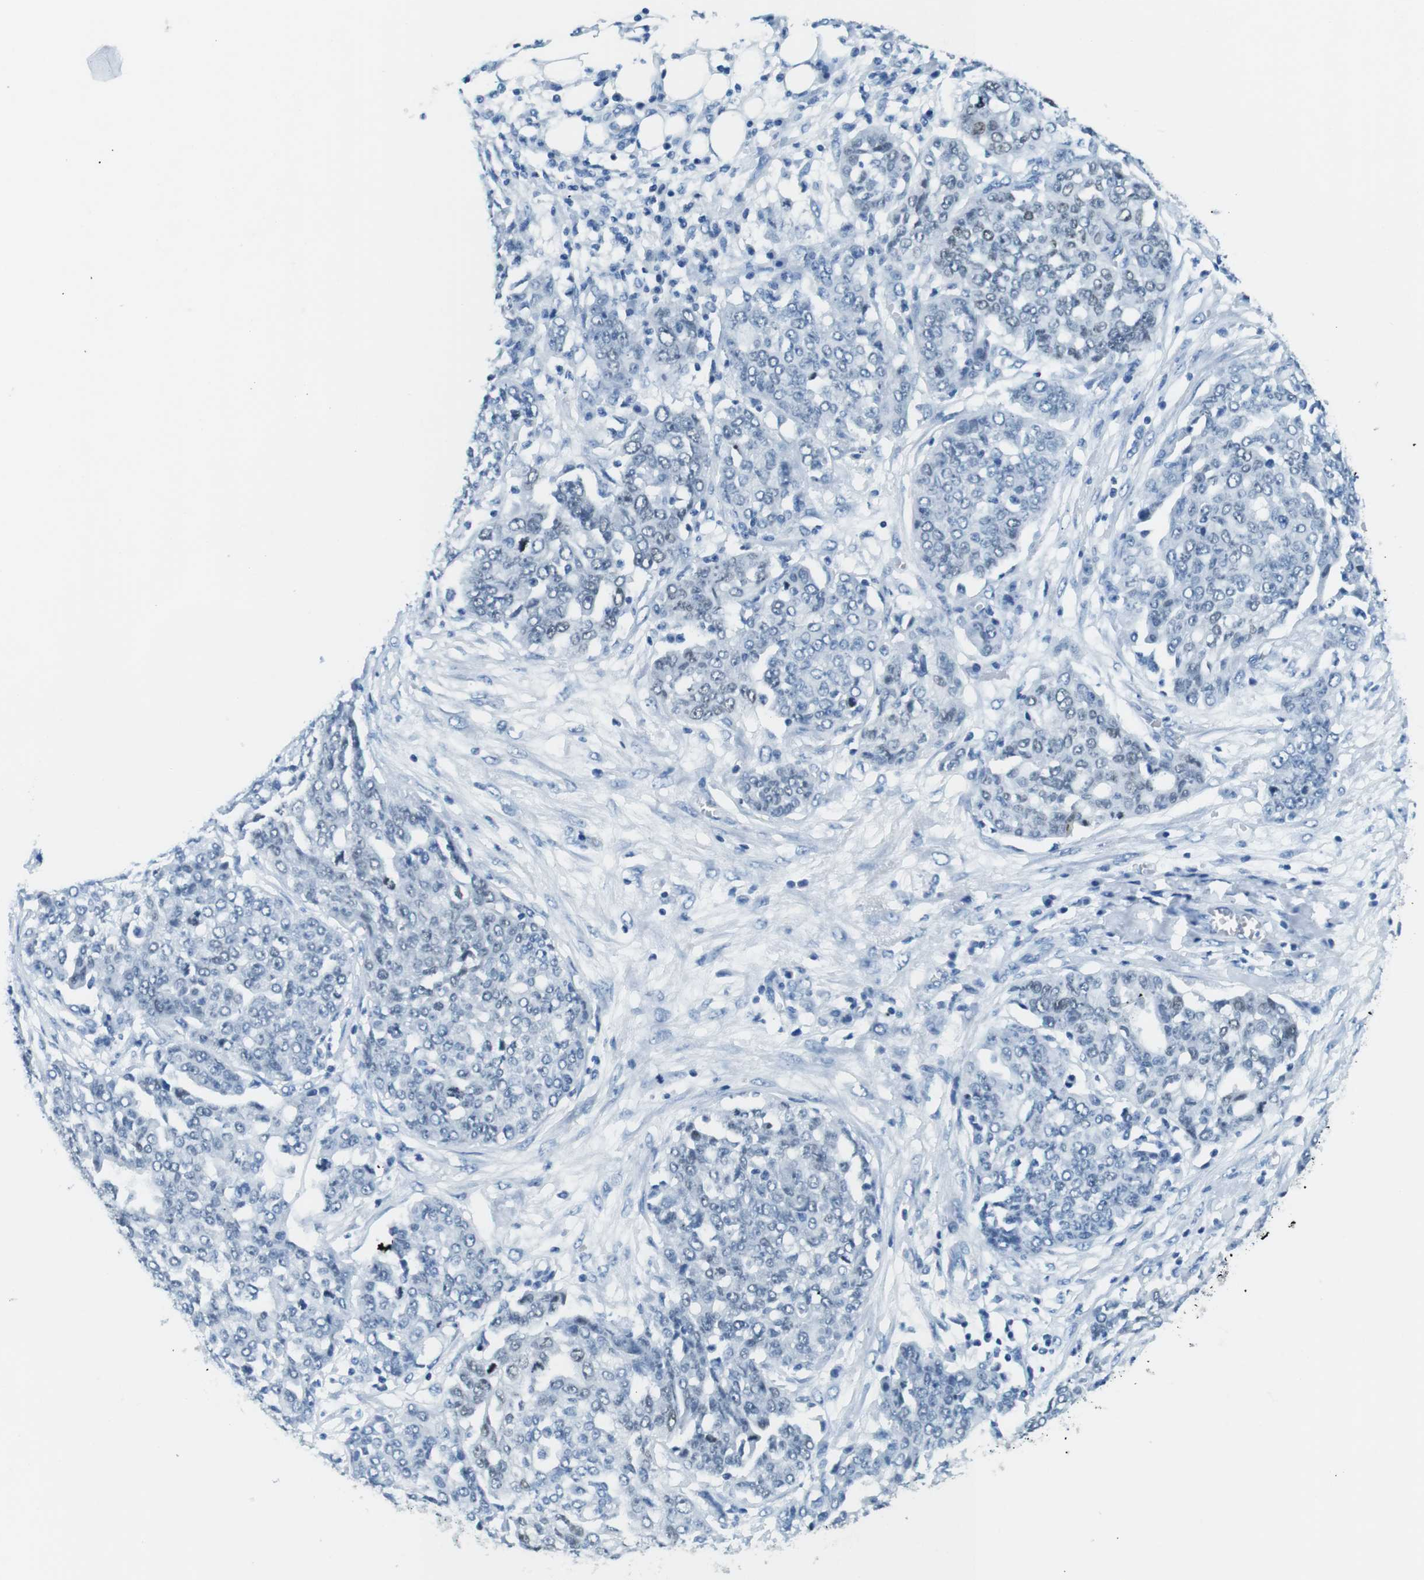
{"staining": {"intensity": "weak", "quantity": "<25%", "location": "nuclear"}, "tissue": "ovarian cancer", "cell_type": "Tumor cells", "image_type": "cancer", "snomed": [{"axis": "morphology", "description": "Cystadenocarcinoma, serous, NOS"}, {"axis": "topography", "description": "Soft tissue"}, {"axis": "topography", "description": "Ovary"}], "caption": "The IHC photomicrograph has no significant staining in tumor cells of ovarian cancer (serous cystadenocarcinoma) tissue. (Immunohistochemistry (ihc), brightfield microscopy, high magnification).", "gene": "TFAP2C", "patient": {"sex": "female", "age": 57}}